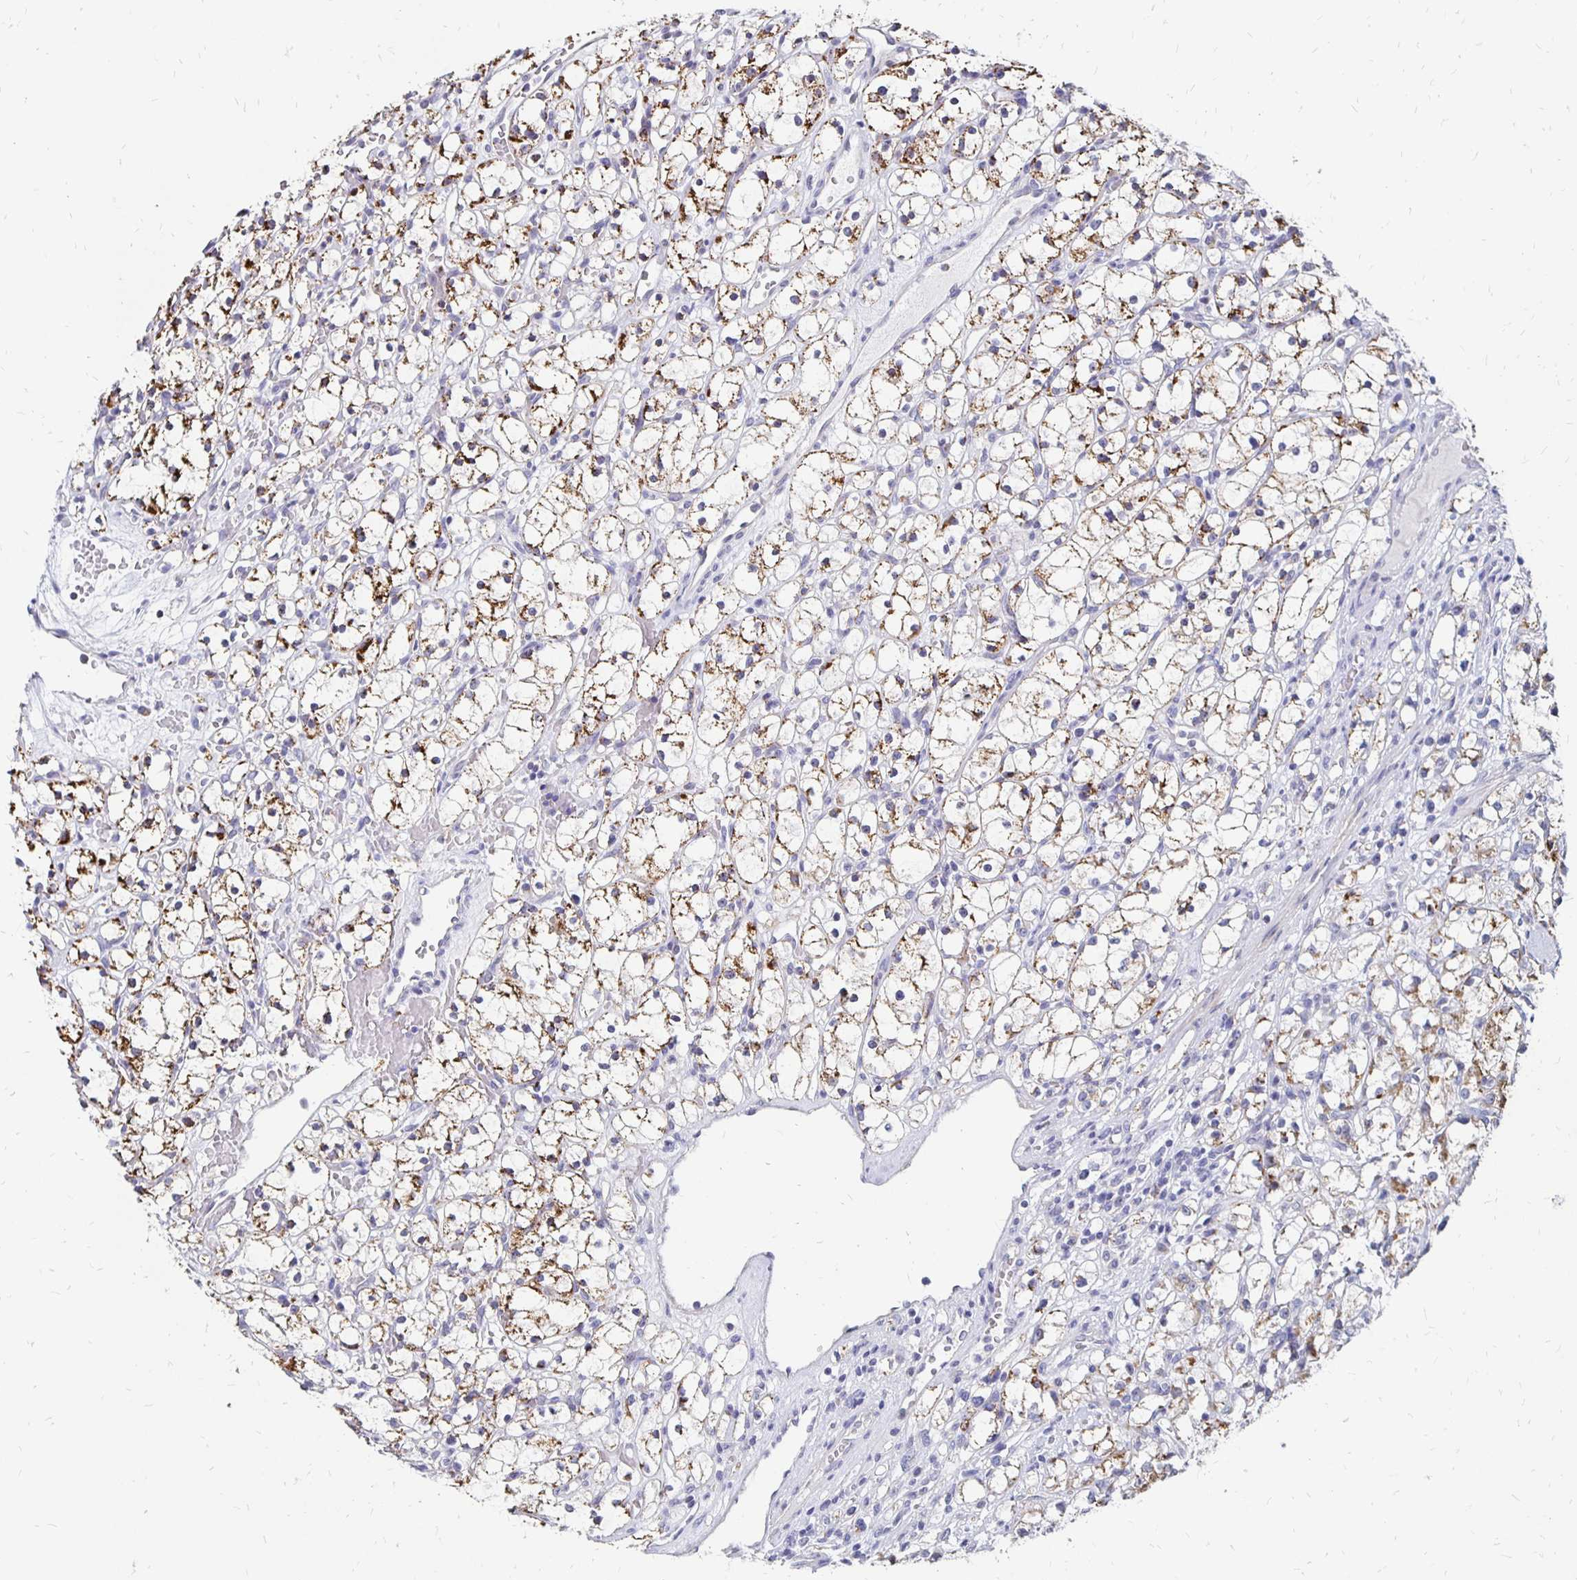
{"staining": {"intensity": "moderate", "quantity": "25%-75%", "location": "cytoplasmic/membranous"}, "tissue": "renal cancer", "cell_type": "Tumor cells", "image_type": "cancer", "snomed": [{"axis": "morphology", "description": "Adenocarcinoma, NOS"}, {"axis": "topography", "description": "Kidney"}], "caption": "Adenocarcinoma (renal) stained with a brown dye exhibits moderate cytoplasmic/membranous positive expression in about 25%-75% of tumor cells.", "gene": "ATOSB", "patient": {"sex": "female", "age": 59}}